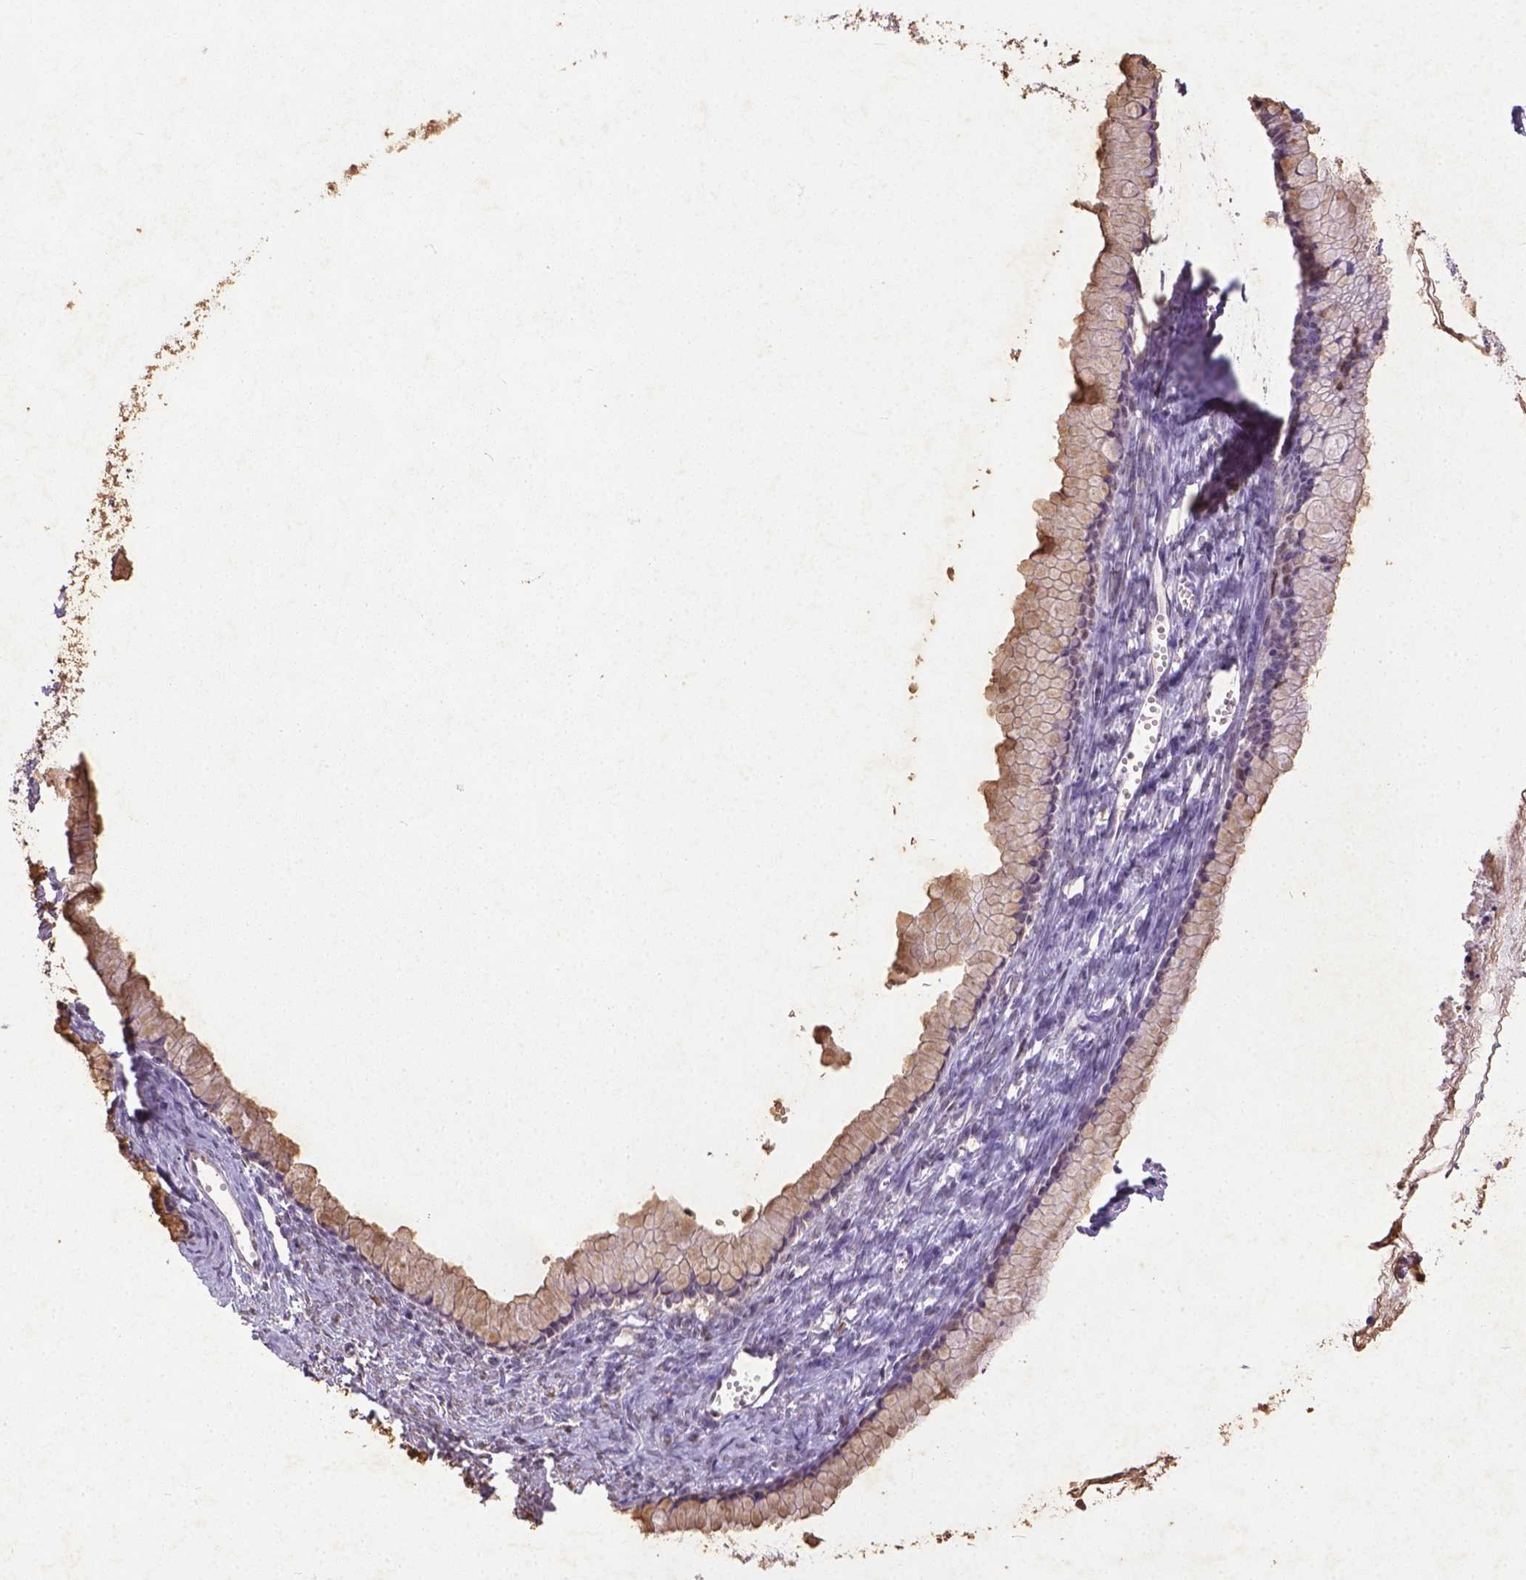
{"staining": {"intensity": "moderate", "quantity": ">75%", "location": "cytoplasmic/membranous"}, "tissue": "ovarian cancer", "cell_type": "Tumor cells", "image_type": "cancer", "snomed": [{"axis": "morphology", "description": "Cystadenocarcinoma, mucinous, NOS"}, {"axis": "topography", "description": "Ovary"}], "caption": "The micrograph exhibits staining of ovarian cancer (mucinous cystadenocarcinoma), revealing moderate cytoplasmic/membranous protein positivity (brown color) within tumor cells.", "gene": "CDKN1A", "patient": {"sex": "female", "age": 41}}